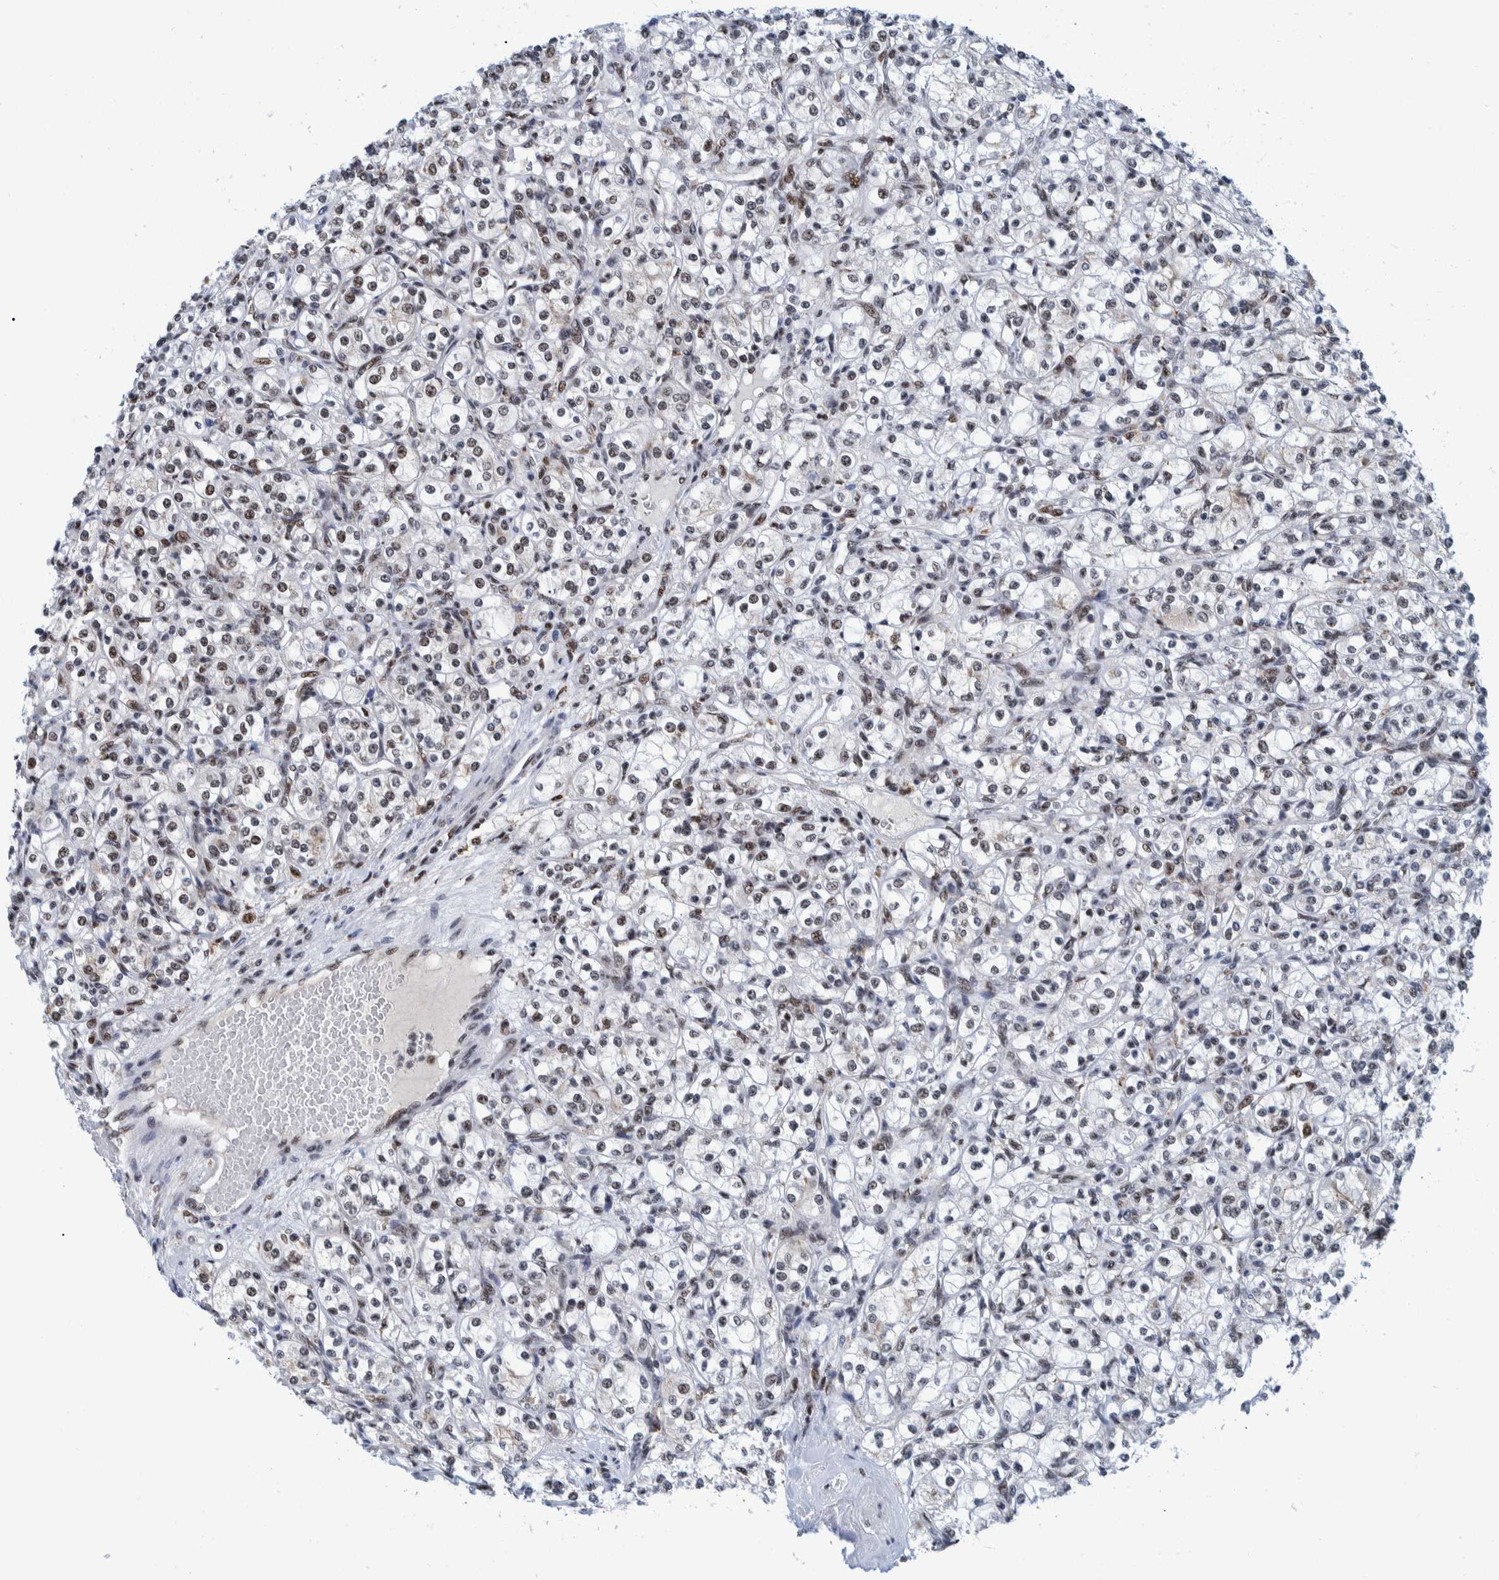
{"staining": {"intensity": "weak", "quantity": ">75%", "location": "nuclear"}, "tissue": "renal cancer", "cell_type": "Tumor cells", "image_type": "cancer", "snomed": [{"axis": "morphology", "description": "Adenocarcinoma, NOS"}, {"axis": "topography", "description": "Kidney"}], "caption": "Protein staining of renal cancer tissue exhibits weak nuclear expression in about >75% of tumor cells.", "gene": "EFTUD2", "patient": {"sex": "male", "age": 77}}